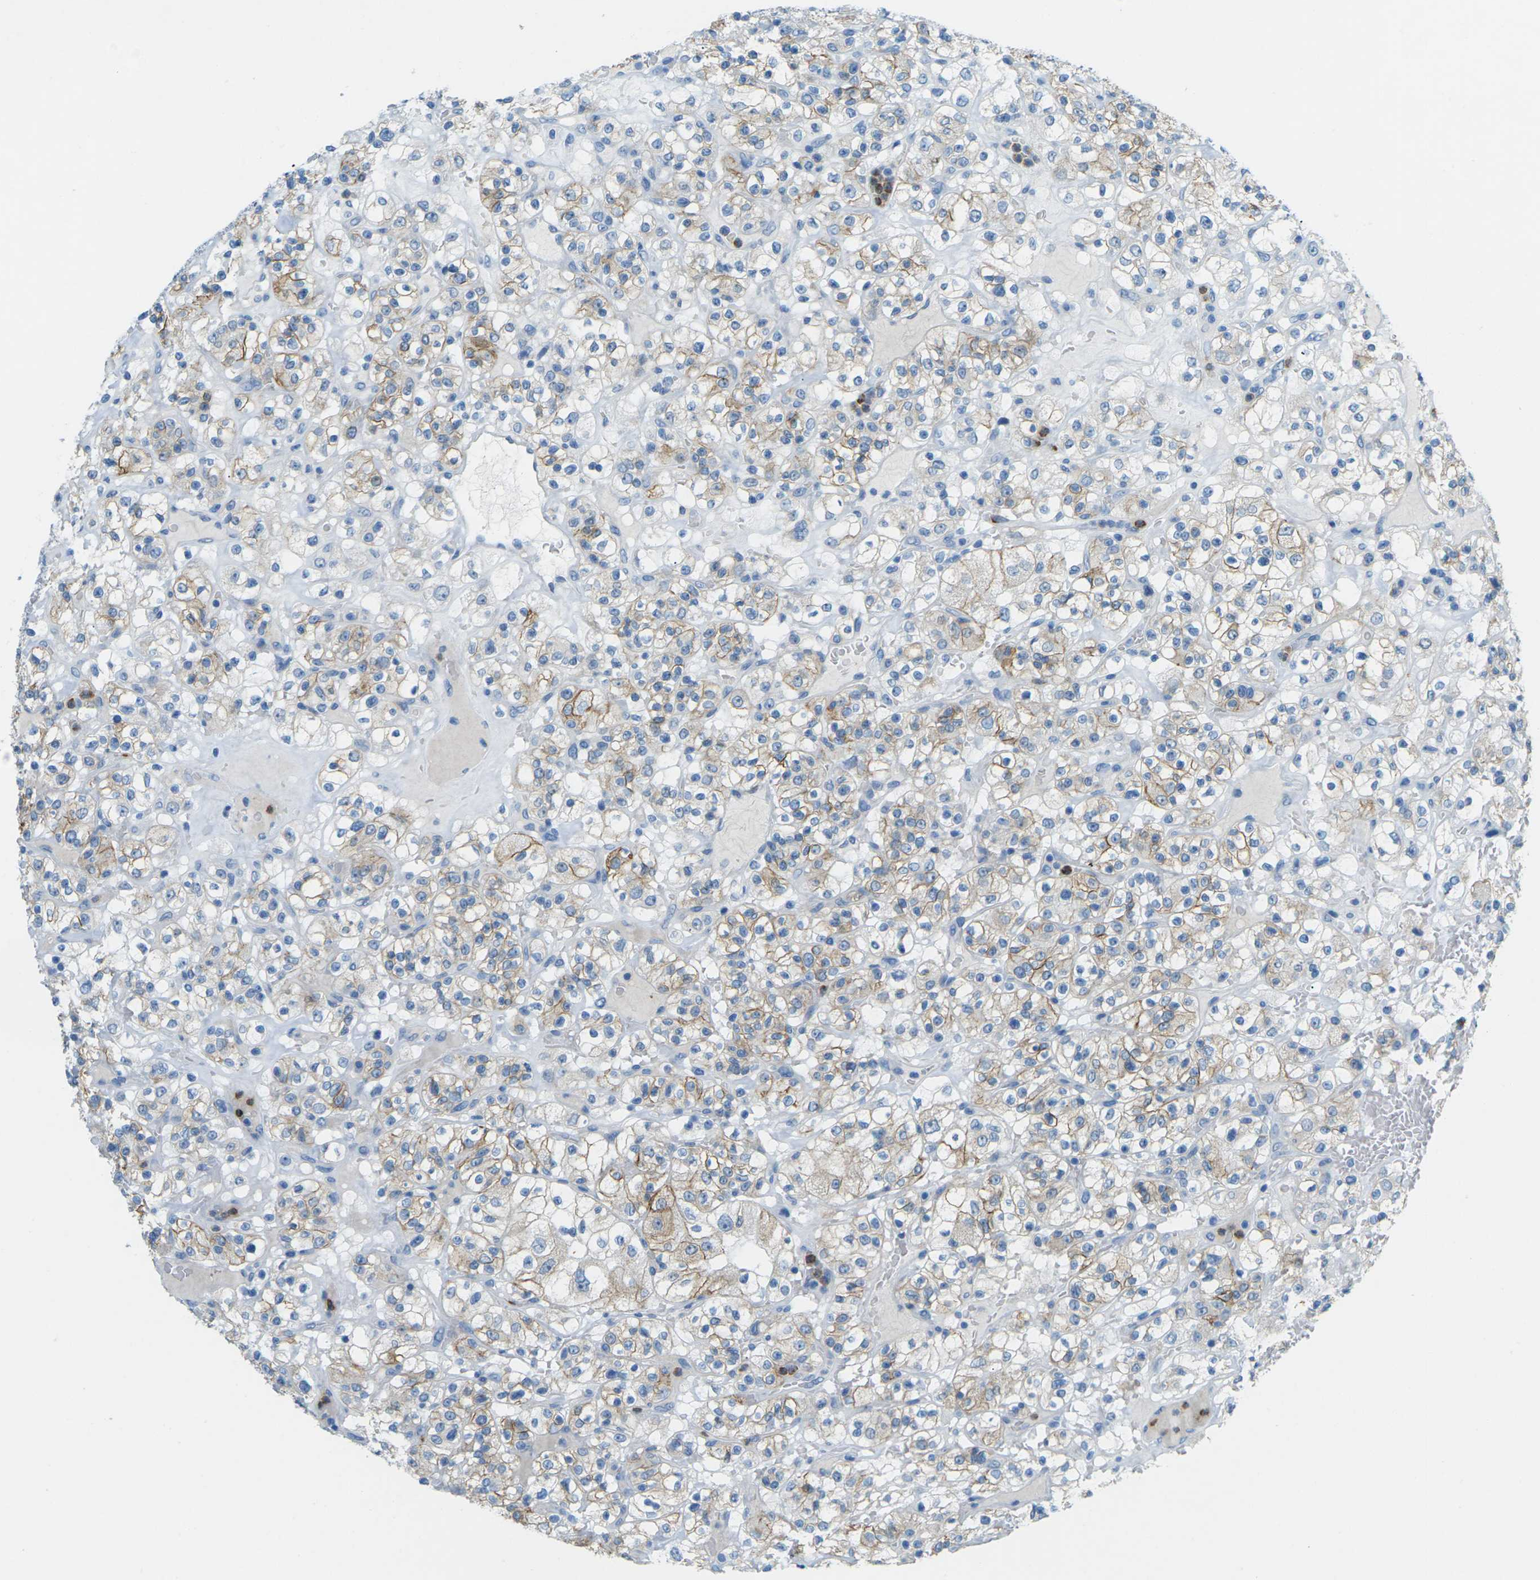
{"staining": {"intensity": "moderate", "quantity": ">75%", "location": "cytoplasmic/membranous"}, "tissue": "renal cancer", "cell_type": "Tumor cells", "image_type": "cancer", "snomed": [{"axis": "morphology", "description": "Normal tissue, NOS"}, {"axis": "morphology", "description": "Adenocarcinoma, NOS"}, {"axis": "topography", "description": "Kidney"}], "caption": "A photomicrograph showing moderate cytoplasmic/membranous staining in approximately >75% of tumor cells in adenocarcinoma (renal), as visualized by brown immunohistochemical staining.", "gene": "CDH16", "patient": {"sex": "female", "age": 72}}